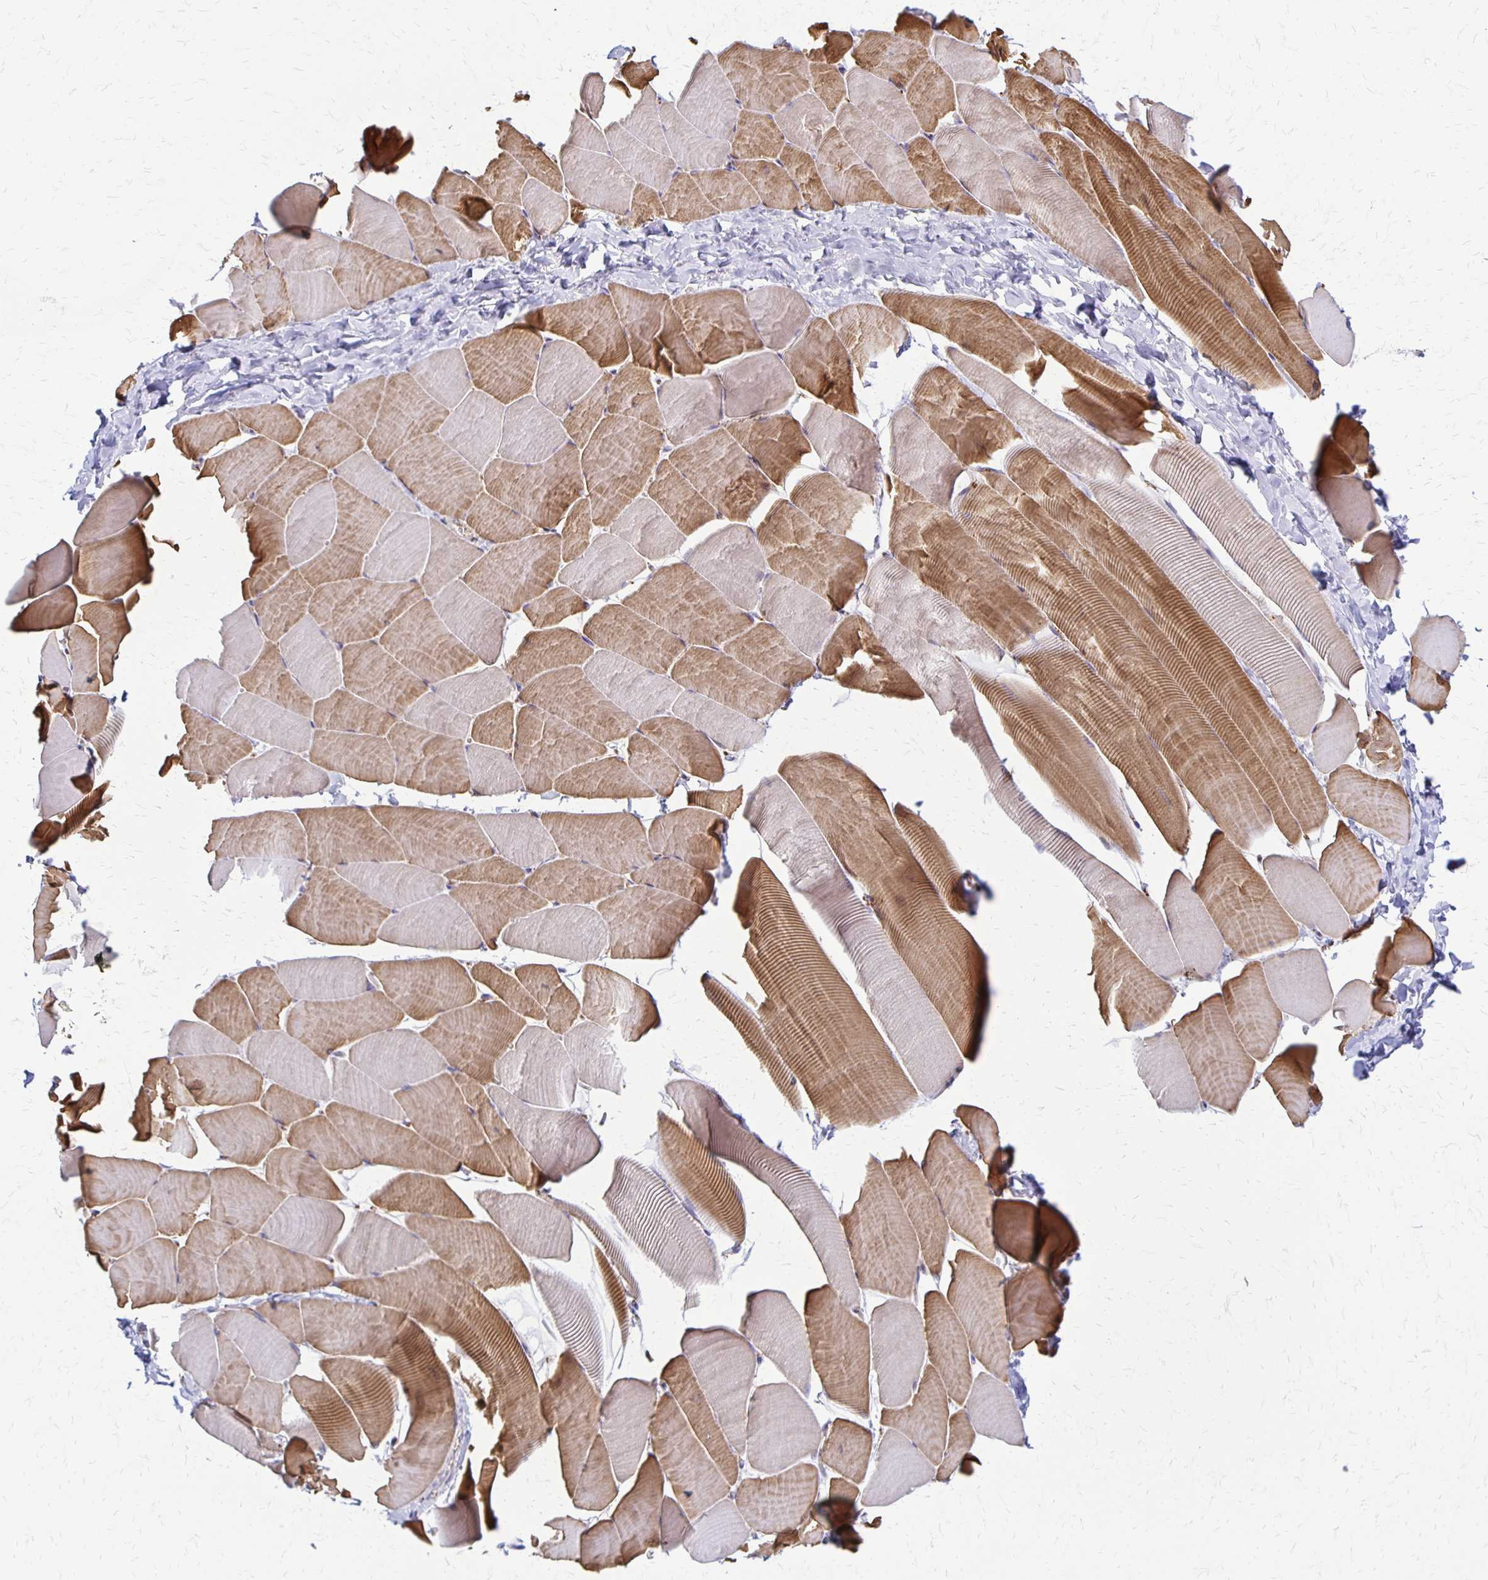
{"staining": {"intensity": "moderate", "quantity": "25%-75%", "location": "cytoplasmic/membranous"}, "tissue": "skeletal muscle", "cell_type": "Myocytes", "image_type": "normal", "snomed": [{"axis": "morphology", "description": "Normal tissue, NOS"}, {"axis": "topography", "description": "Skeletal muscle"}], "caption": "Immunohistochemistry staining of unremarkable skeletal muscle, which demonstrates medium levels of moderate cytoplasmic/membranous staining in approximately 25%-75% of myocytes indicating moderate cytoplasmic/membranous protein positivity. The staining was performed using DAB (brown) for protein detection and nuclei were counterstained in hematoxylin (blue).", "gene": "RHOC", "patient": {"sex": "male", "age": 25}}